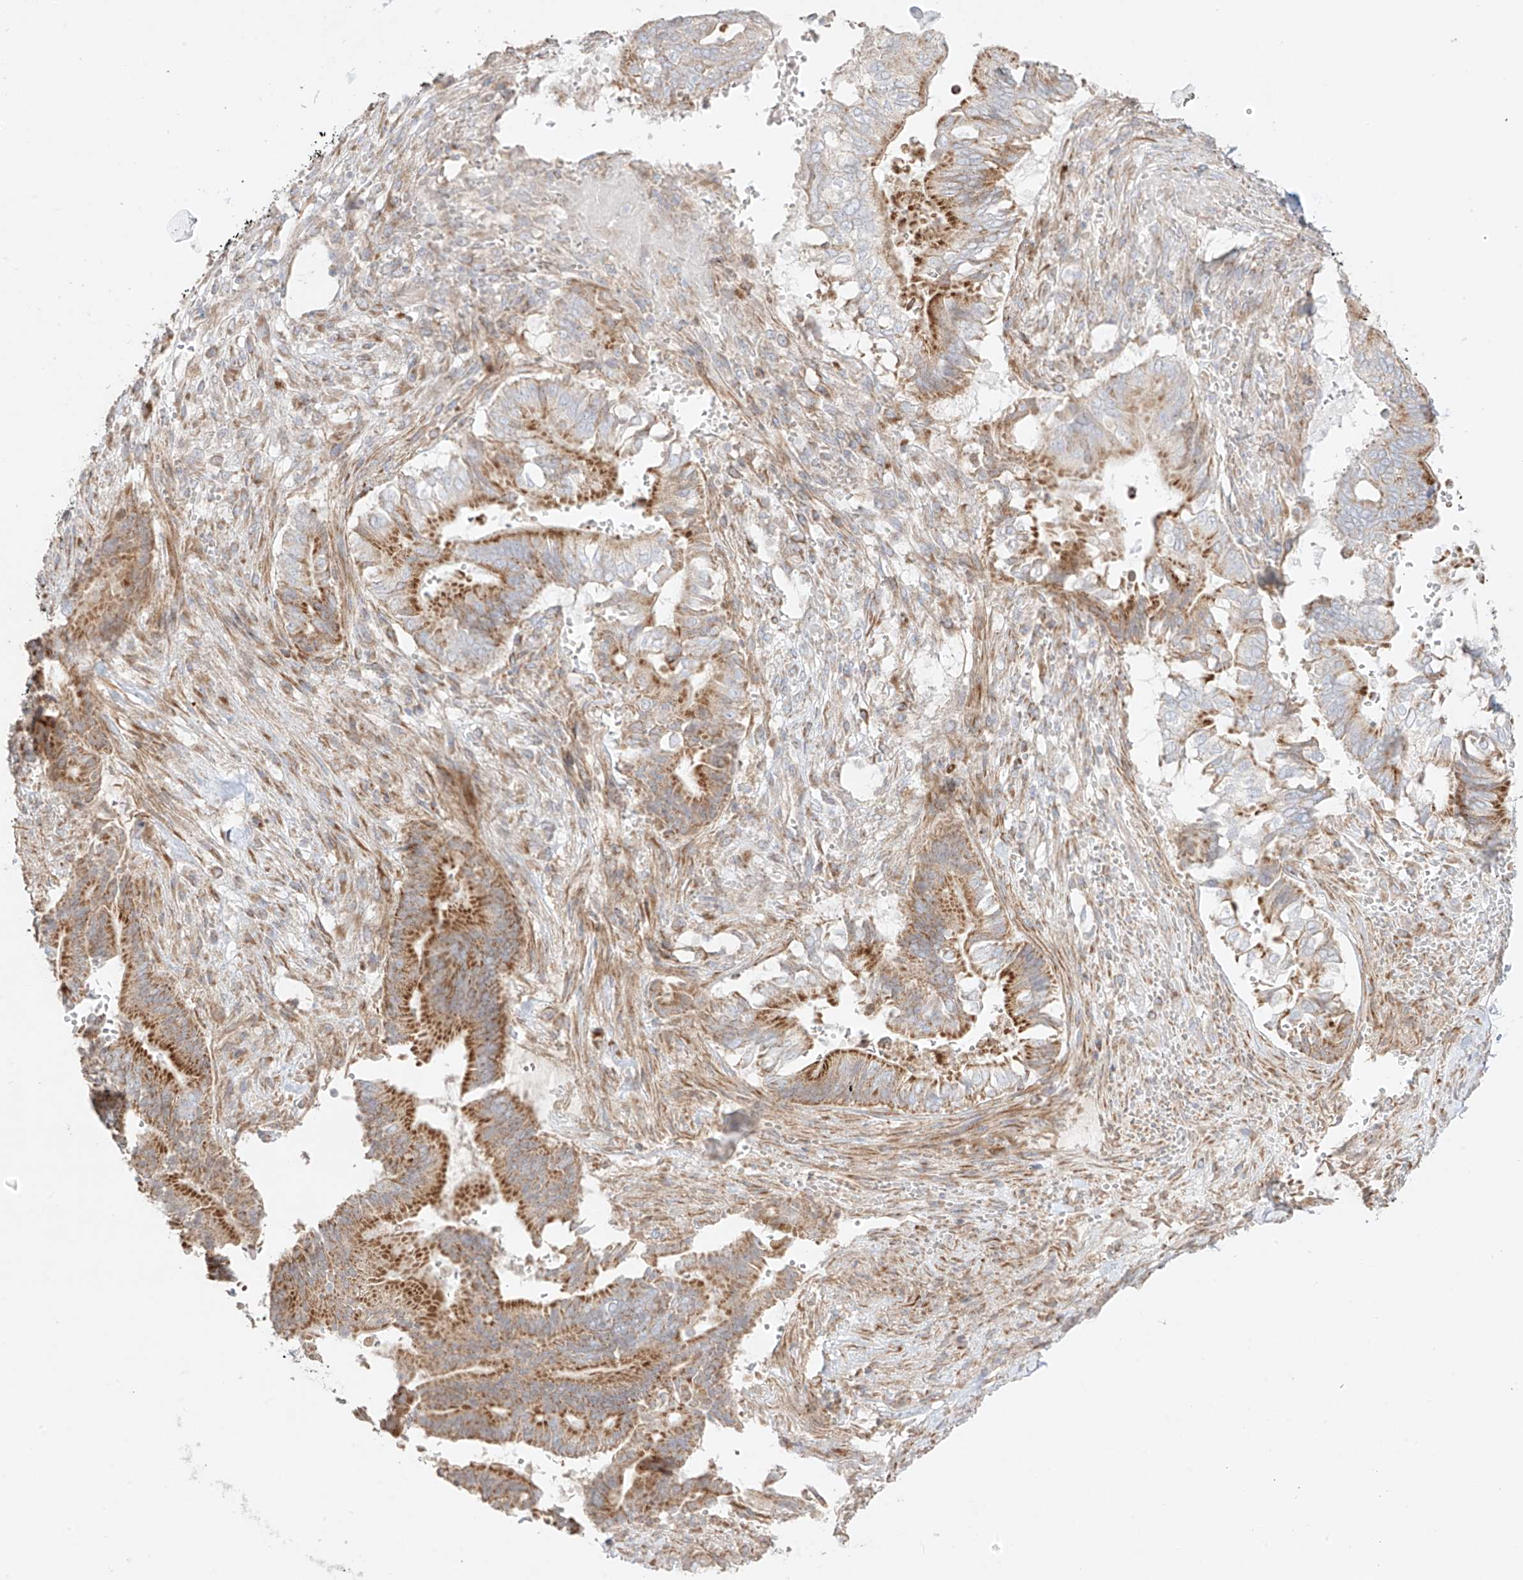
{"staining": {"intensity": "moderate", "quantity": ">75%", "location": "cytoplasmic/membranous"}, "tissue": "pancreatic cancer", "cell_type": "Tumor cells", "image_type": "cancer", "snomed": [{"axis": "morphology", "description": "Adenocarcinoma, NOS"}, {"axis": "topography", "description": "Pancreas"}], "caption": "Protein positivity by immunohistochemistry (IHC) exhibits moderate cytoplasmic/membranous expression in approximately >75% of tumor cells in pancreatic adenocarcinoma.", "gene": "COLGALT2", "patient": {"sex": "male", "age": 68}}